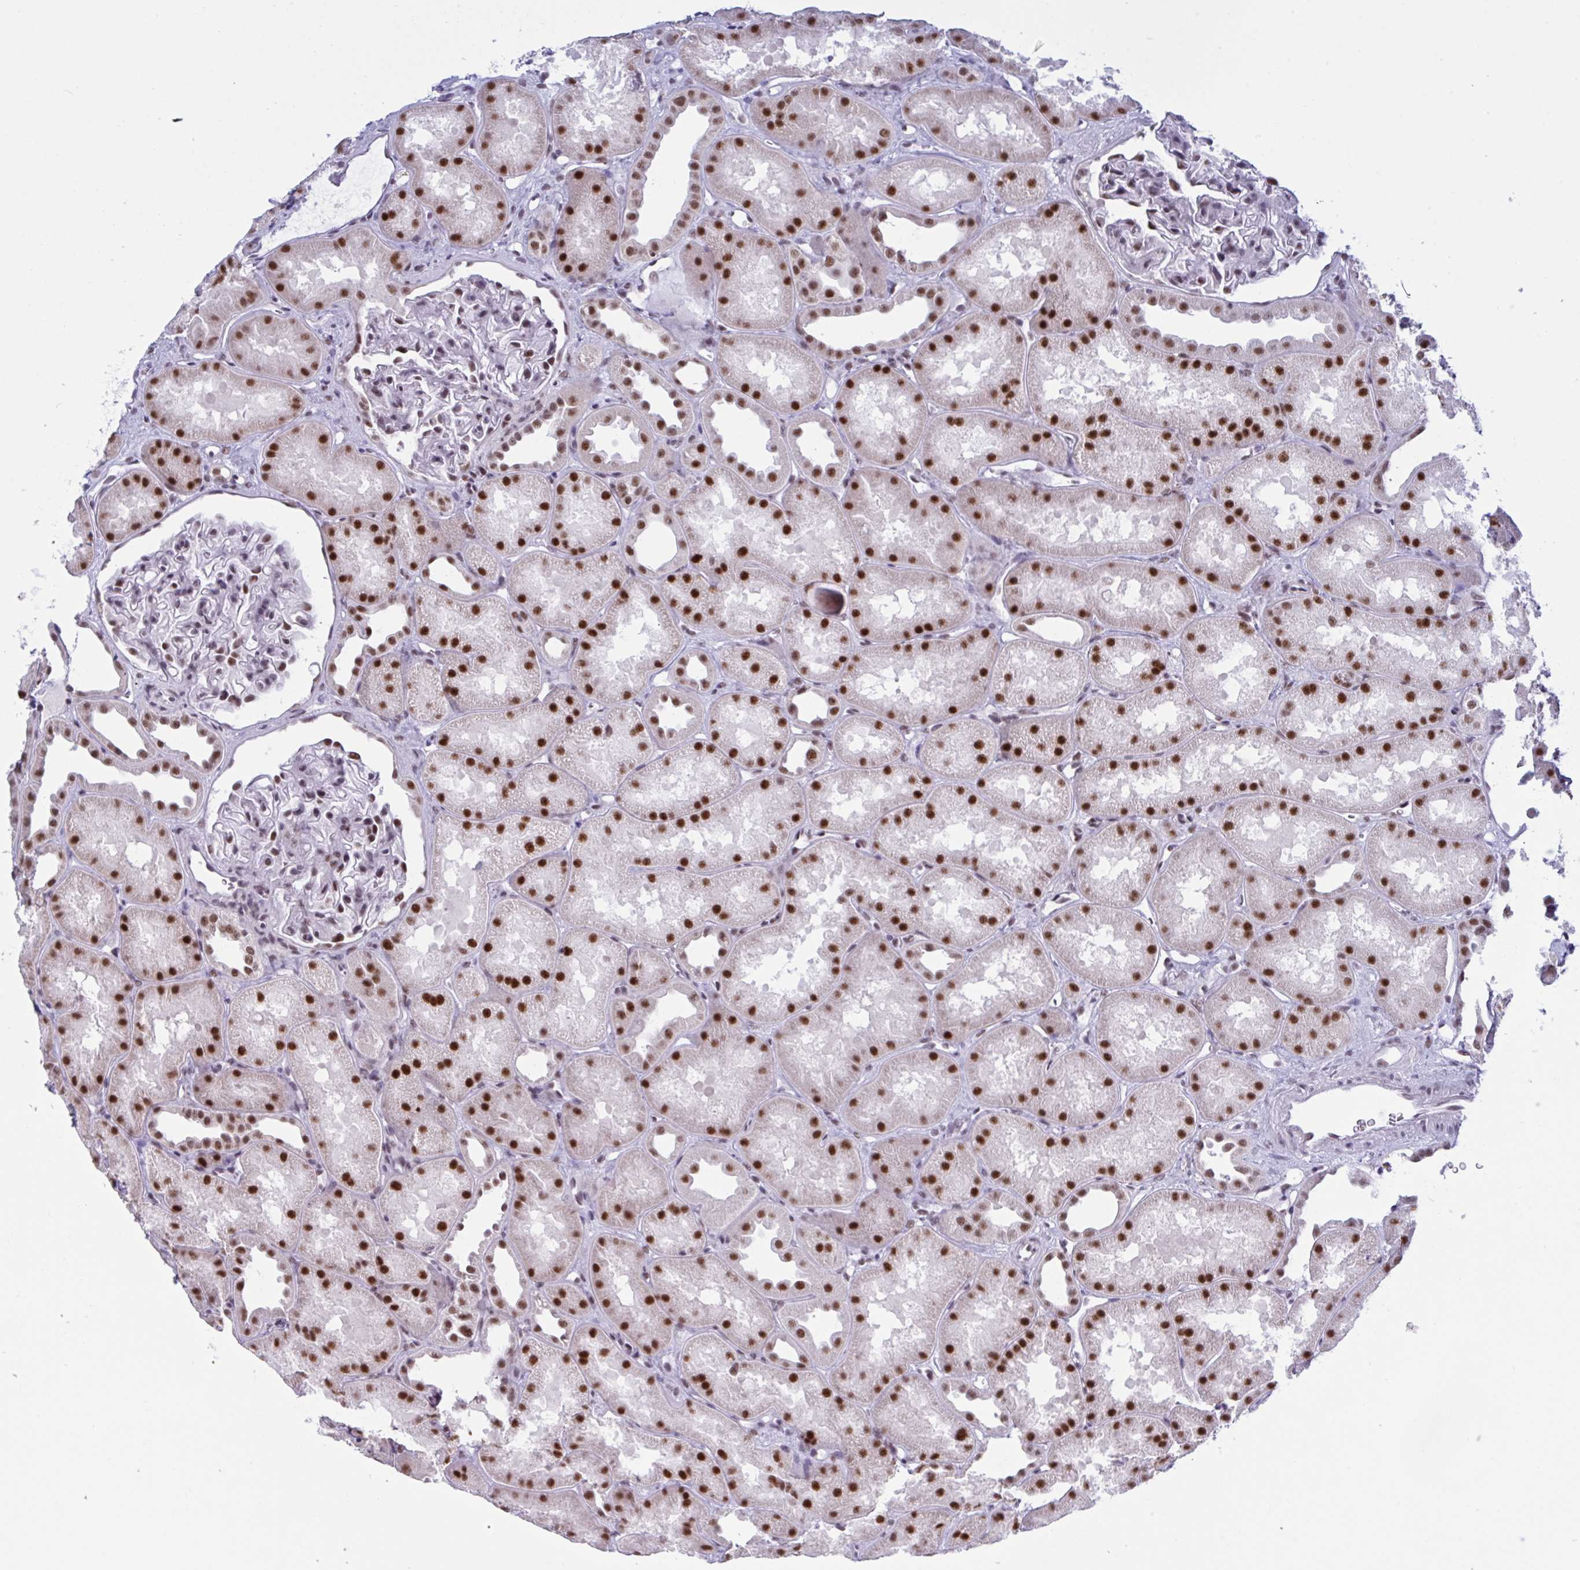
{"staining": {"intensity": "strong", "quantity": "<25%", "location": "nuclear"}, "tissue": "kidney", "cell_type": "Cells in glomeruli", "image_type": "normal", "snomed": [{"axis": "morphology", "description": "Normal tissue, NOS"}, {"axis": "topography", "description": "Kidney"}], "caption": "Immunohistochemistry of benign human kidney demonstrates medium levels of strong nuclear staining in approximately <25% of cells in glomeruli. (IHC, brightfield microscopy, high magnification).", "gene": "PPP1R10", "patient": {"sex": "male", "age": 61}}